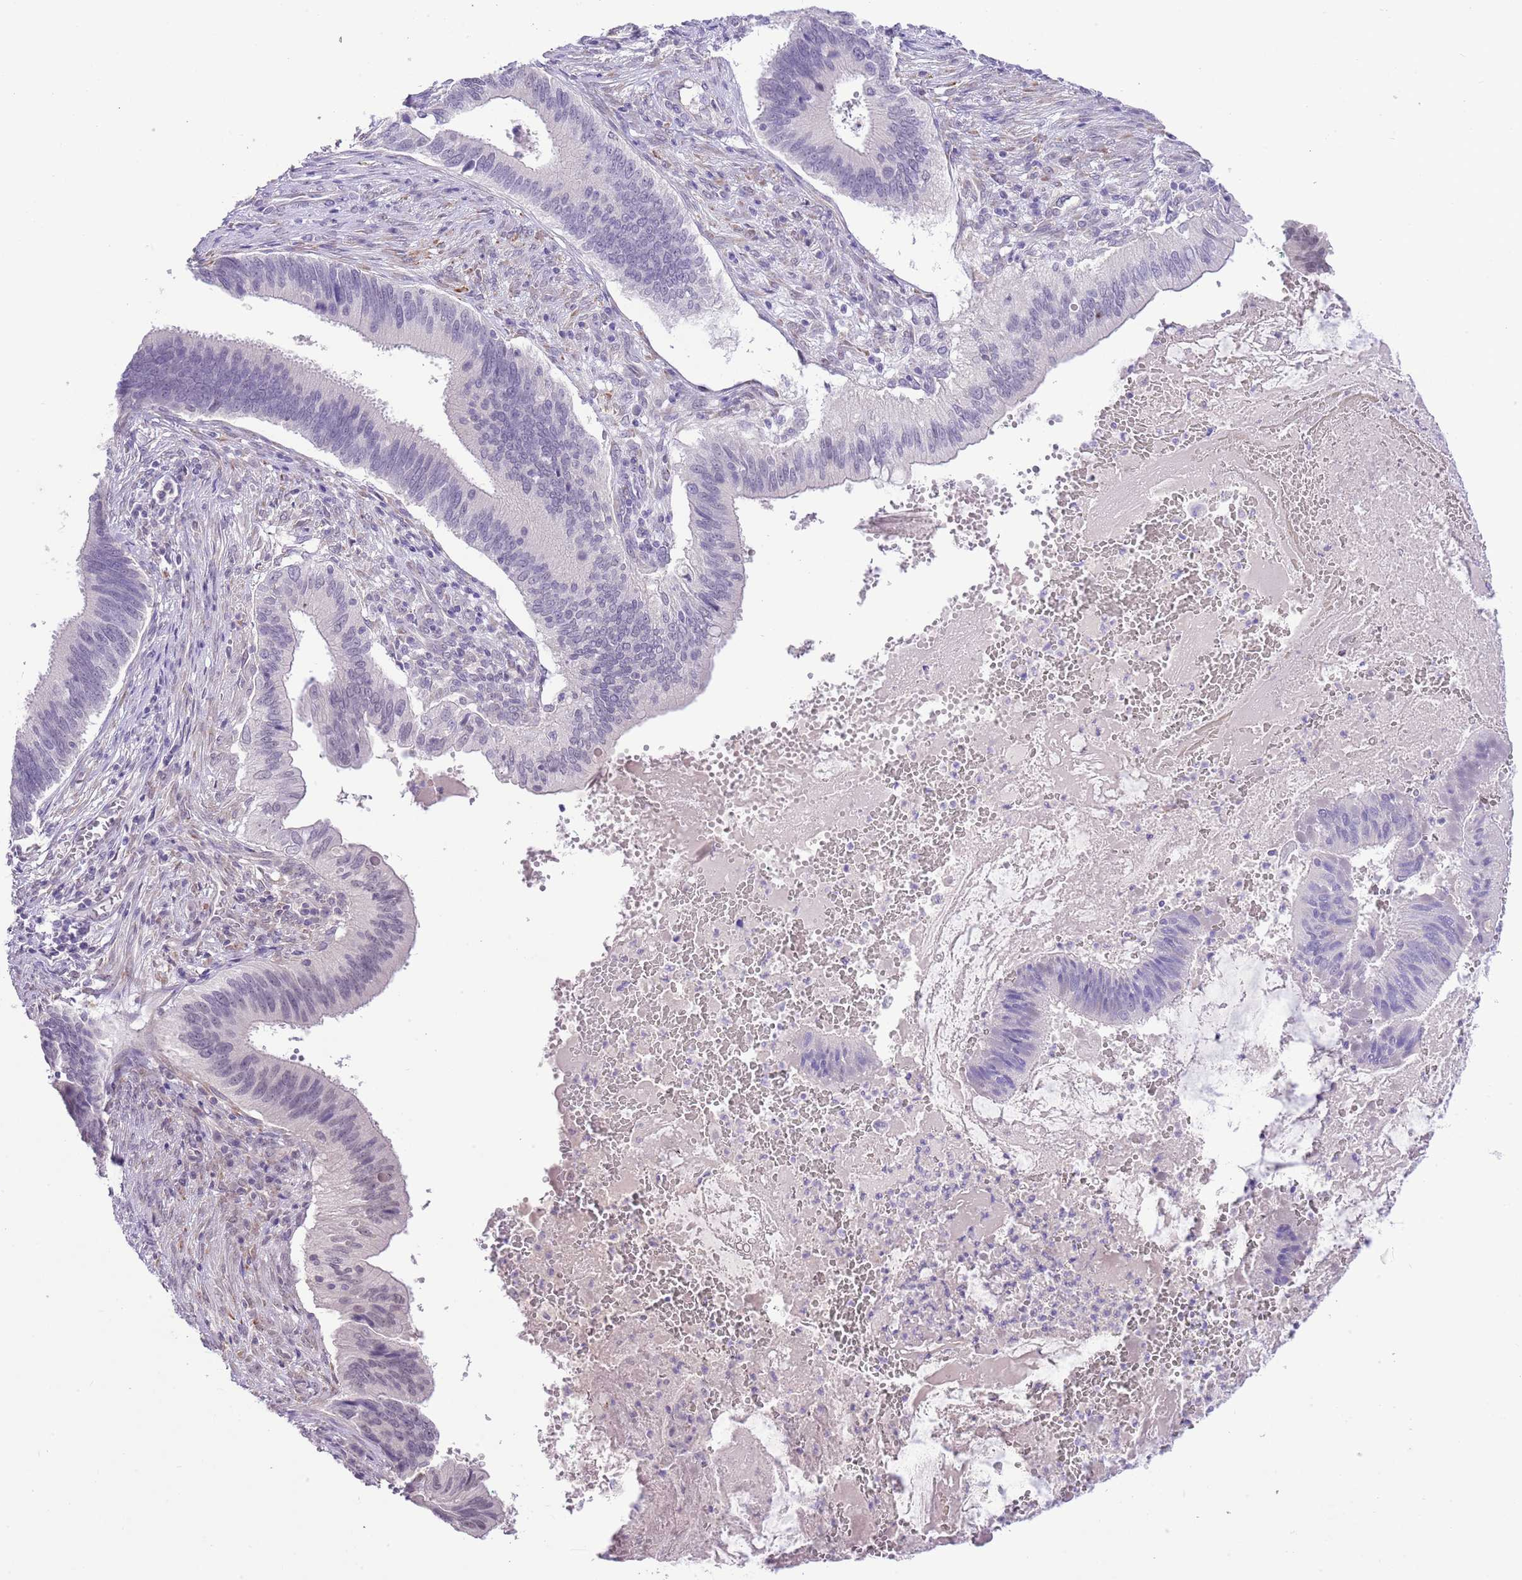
{"staining": {"intensity": "negative", "quantity": "none", "location": "none"}, "tissue": "cervical cancer", "cell_type": "Tumor cells", "image_type": "cancer", "snomed": [{"axis": "morphology", "description": "Adenocarcinoma, NOS"}, {"axis": "topography", "description": "Cervix"}], "caption": "High power microscopy image of an immunohistochemistry micrograph of cervical cancer (adenocarcinoma), revealing no significant staining in tumor cells.", "gene": "MIDN", "patient": {"sex": "female", "age": 42}}